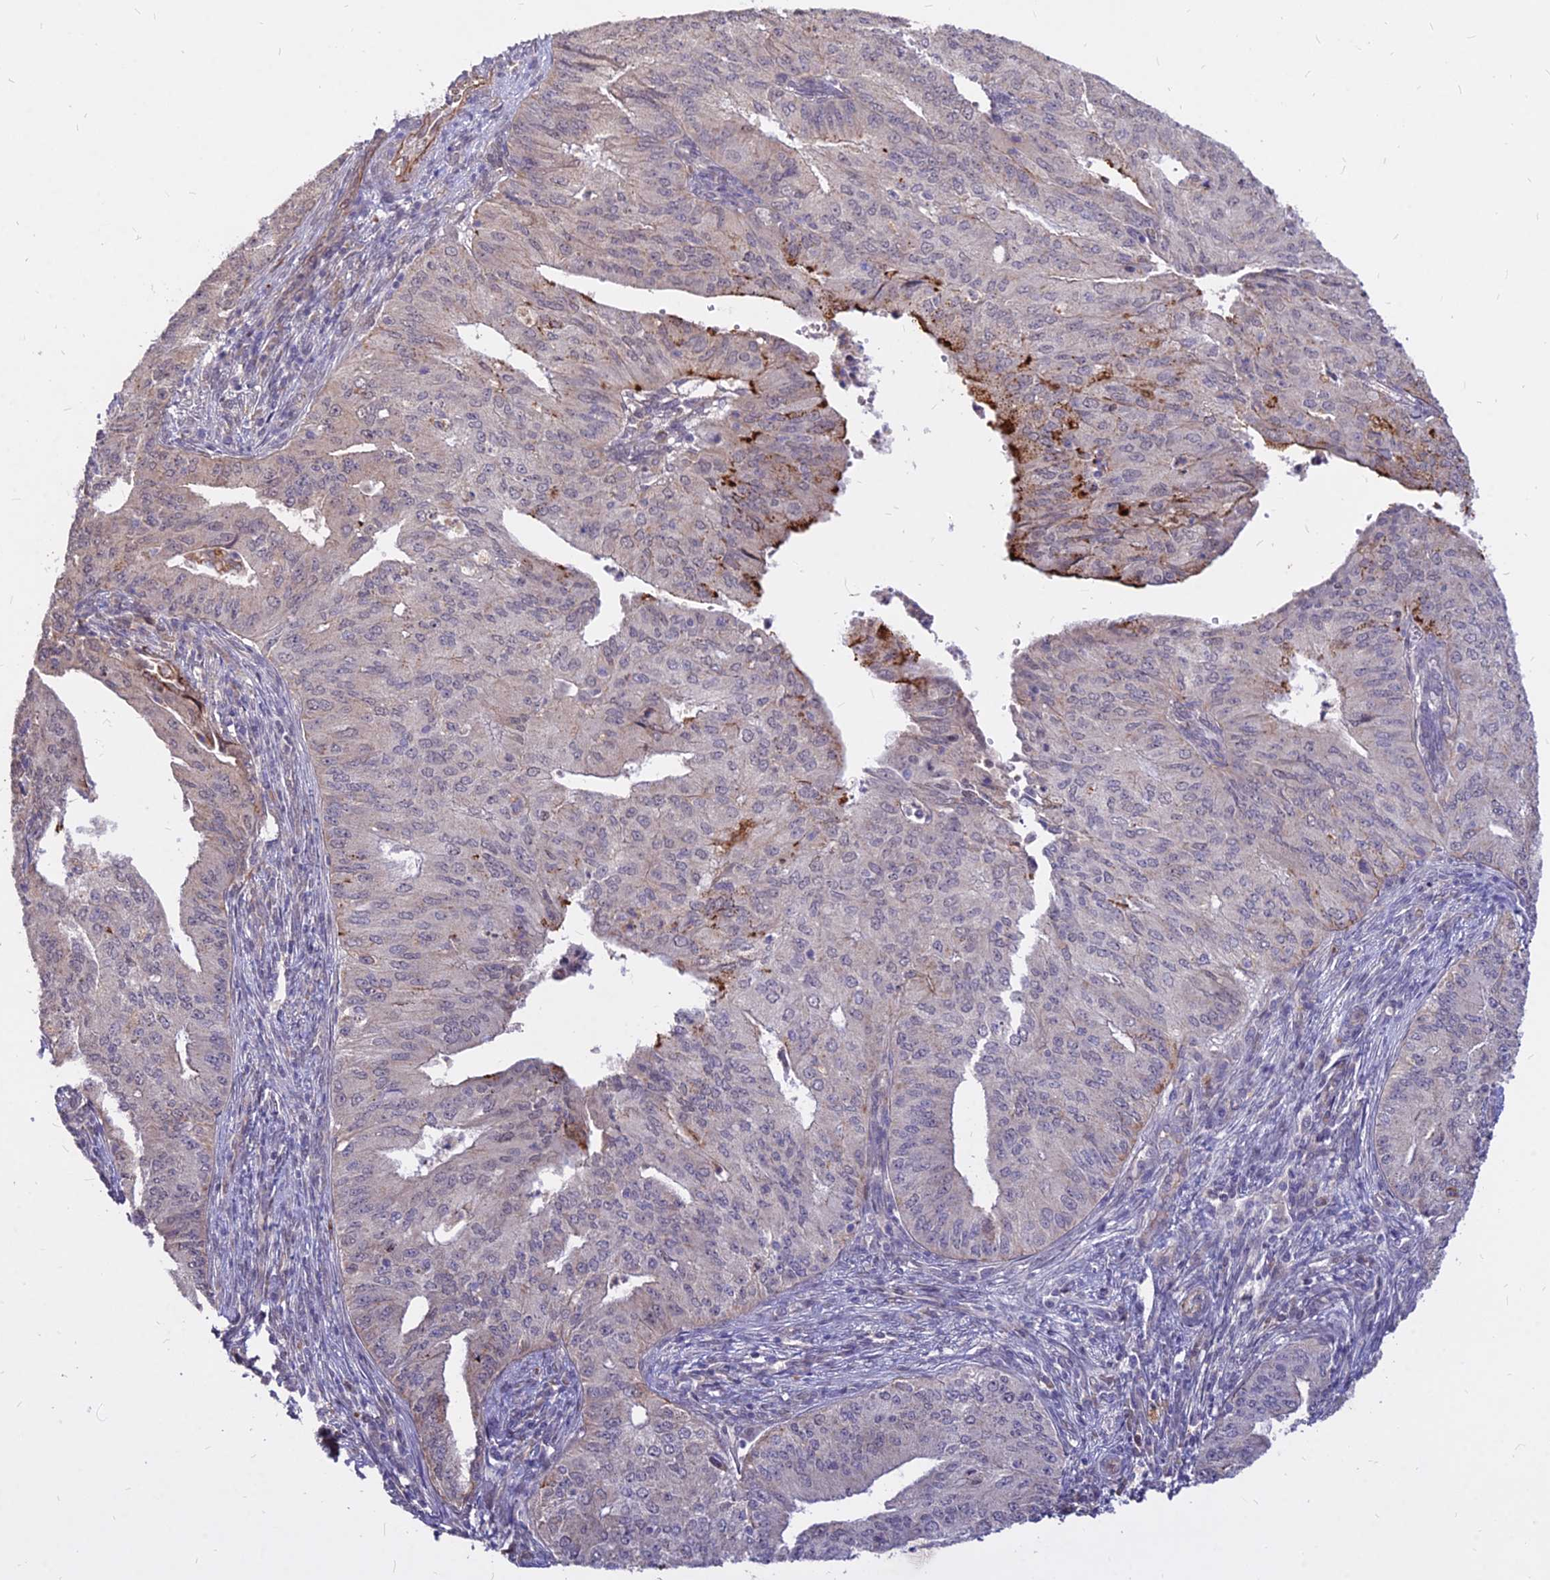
{"staining": {"intensity": "strong", "quantity": "<25%", "location": "cytoplasmic/membranous"}, "tissue": "endometrial cancer", "cell_type": "Tumor cells", "image_type": "cancer", "snomed": [{"axis": "morphology", "description": "Adenocarcinoma, NOS"}, {"axis": "topography", "description": "Endometrium"}], "caption": "A micrograph showing strong cytoplasmic/membranous positivity in approximately <25% of tumor cells in endometrial cancer (adenocarcinoma), as visualized by brown immunohistochemical staining.", "gene": "C11orf68", "patient": {"sex": "female", "age": 50}}